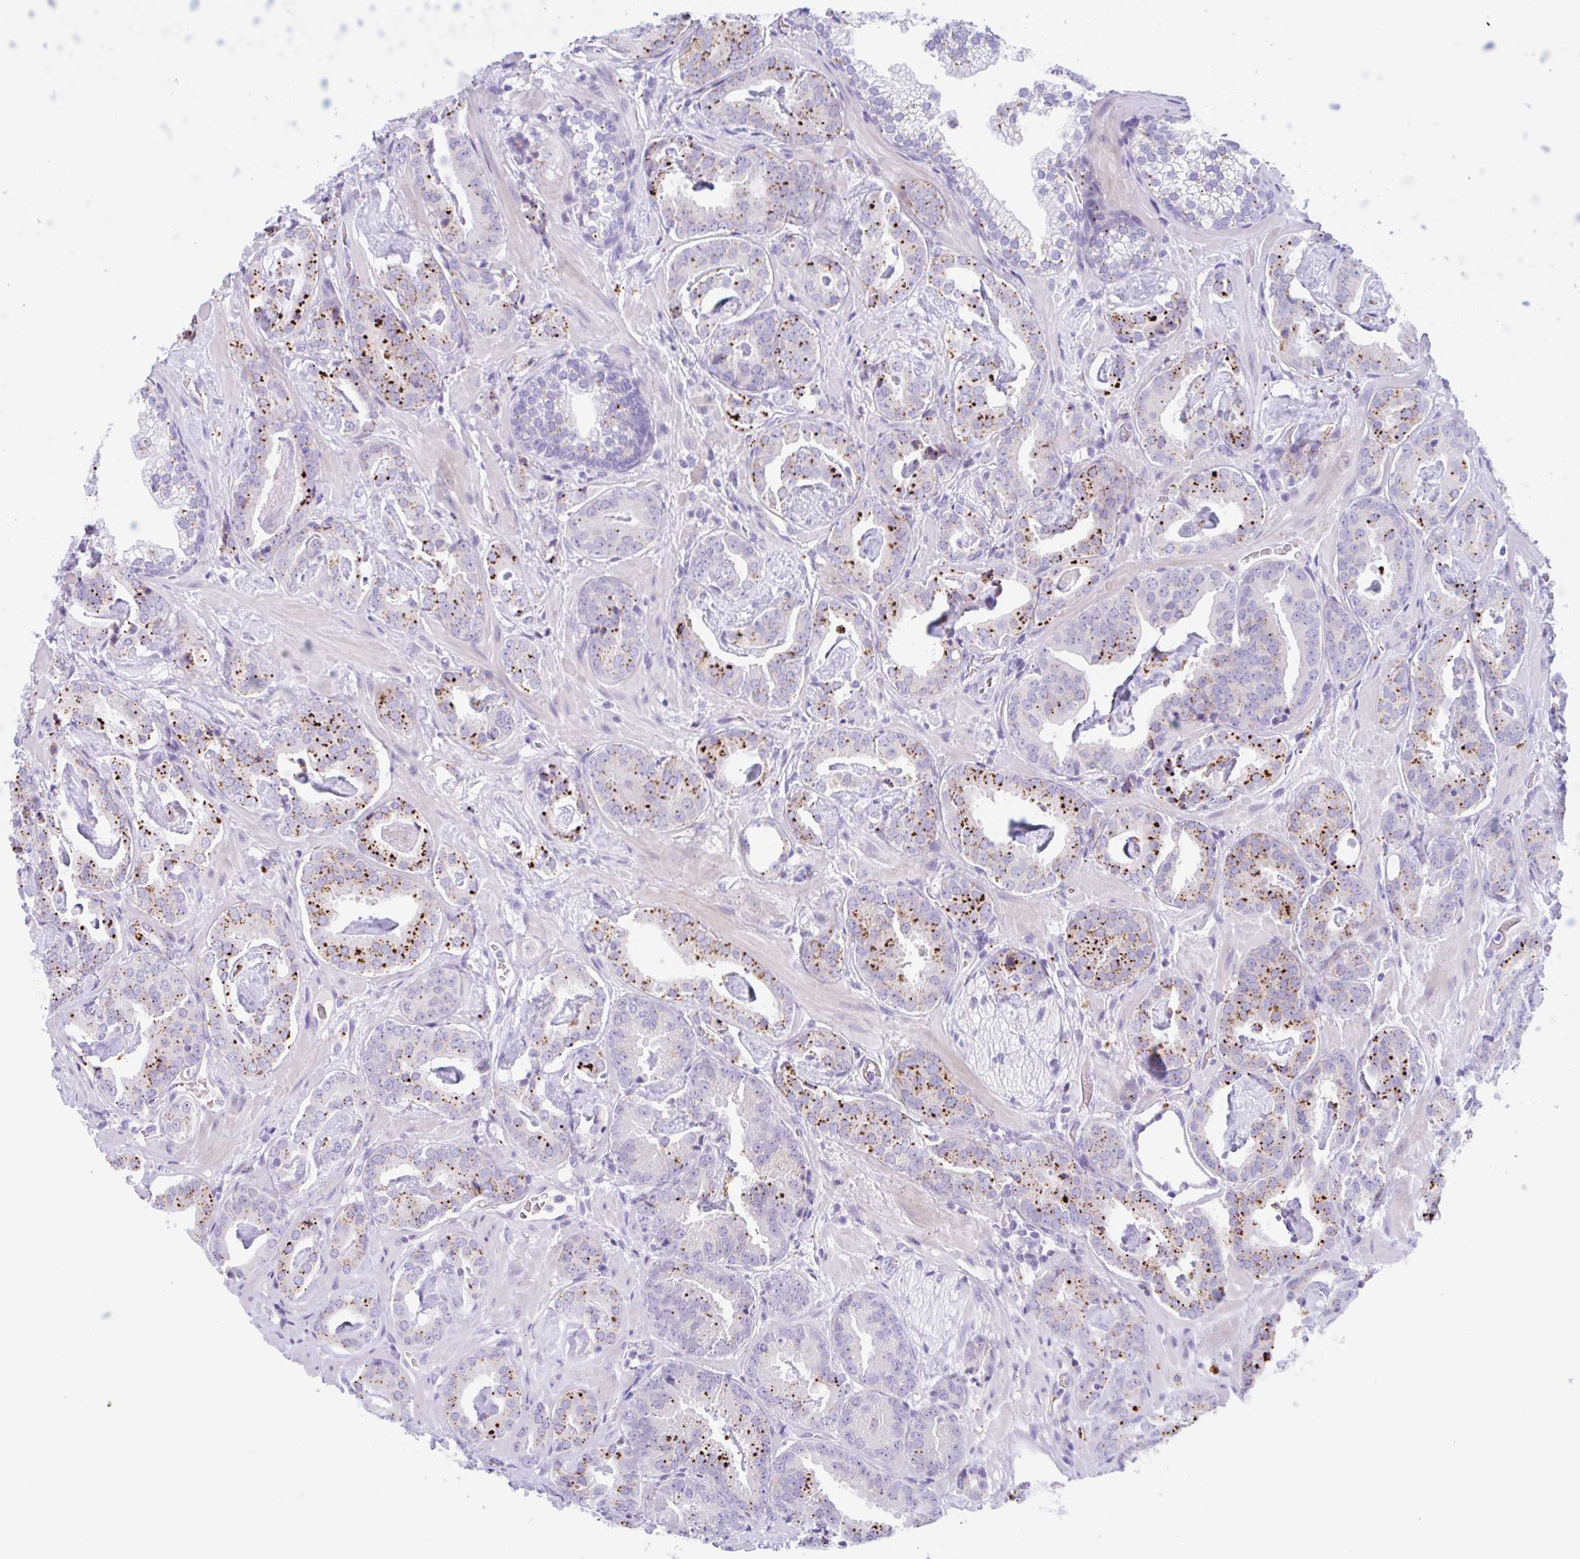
{"staining": {"intensity": "moderate", "quantity": "25%-75%", "location": "cytoplasmic/membranous"}, "tissue": "prostate cancer", "cell_type": "Tumor cells", "image_type": "cancer", "snomed": [{"axis": "morphology", "description": "Adenocarcinoma, Low grade"}, {"axis": "topography", "description": "Prostate"}], "caption": "Moderate cytoplasmic/membranous protein positivity is identified in approximately 25%-75% of tumor cells in prostate adenocarcinoma (low-grade).", "gene": "ANKRD9", "patient": {"sex": "male", "age": 62}}